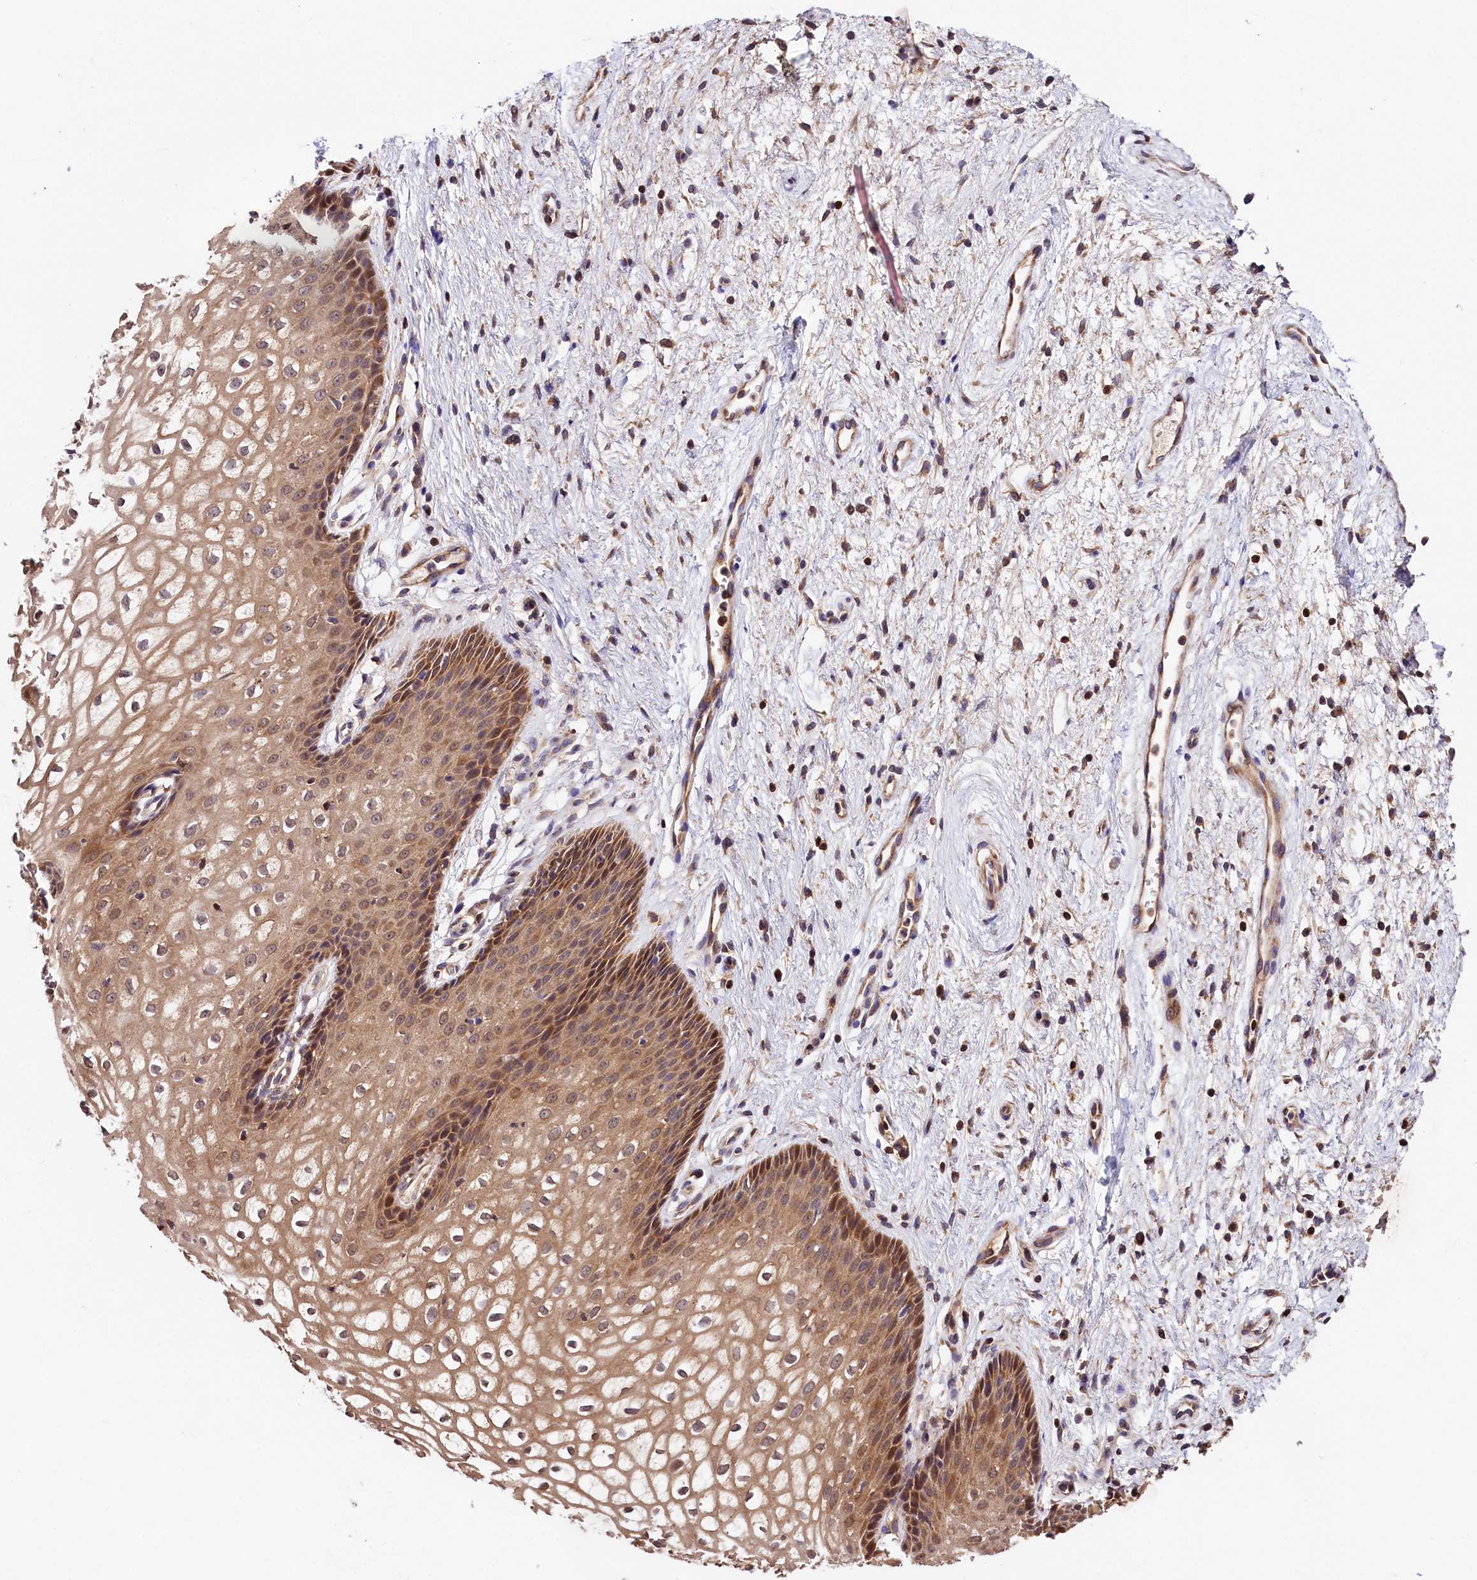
{"staining": {"intensity": "moderate", "quantity": ">75%", "location": "cytoplasmic/membranous"}, "tissue": "vagina", "cell_type": "Squamous epithelial cells", "image_type": "normal", "snomed": [{"axis": "morphology", "description": "Normal tissue, NOS"}, {"axis": "topography", "description": "Vagina"}], "caption": "The image demonstrates immunohistochemical staining of normal vagina. There is moderate cytoplasmic/membranous staining is present in approximately >75% of squamous epithelial cells.", "gene": "KPTN", "patient": {"sex": "female", "age": 34}}